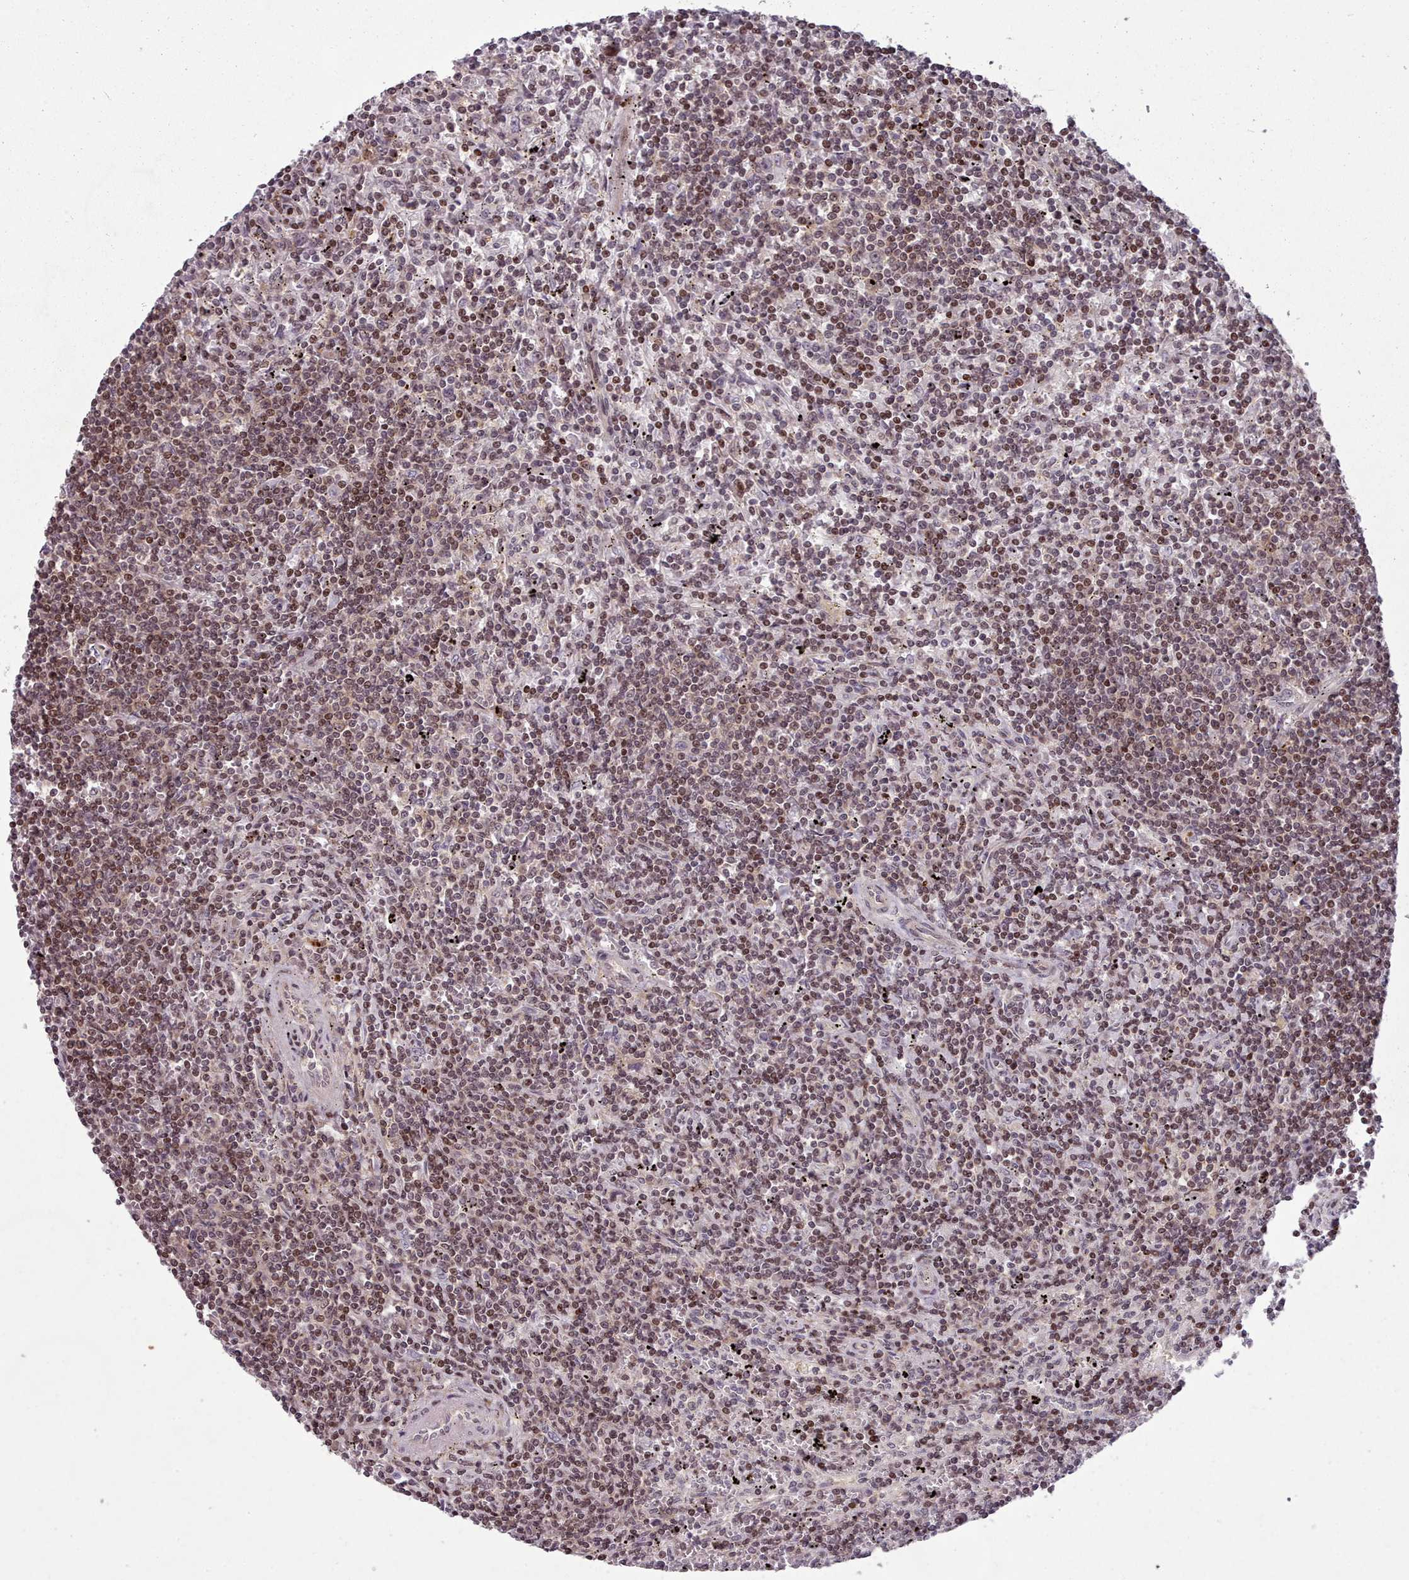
{"staining": {"intensity": "moderate", "quantity": "25%-75%", "location": "nuclear"}, "tissue": "lymphoma", "cell_type": "Tumor cells", "image_type": "cancer", "snomed": [{"axis": "morphology", "description": "Malignant lymphoma, non-Hodgkin's type, Low grade"}, {"axis": "topography", "description": "Spleen"}], "caption": "Protein expression analysis of human lymphoma reveals moderate nuclear positivity in about 25%-75% of tumor cells.", "gene": "ENSA", "patient": {"sex": "male", "age": 76}}